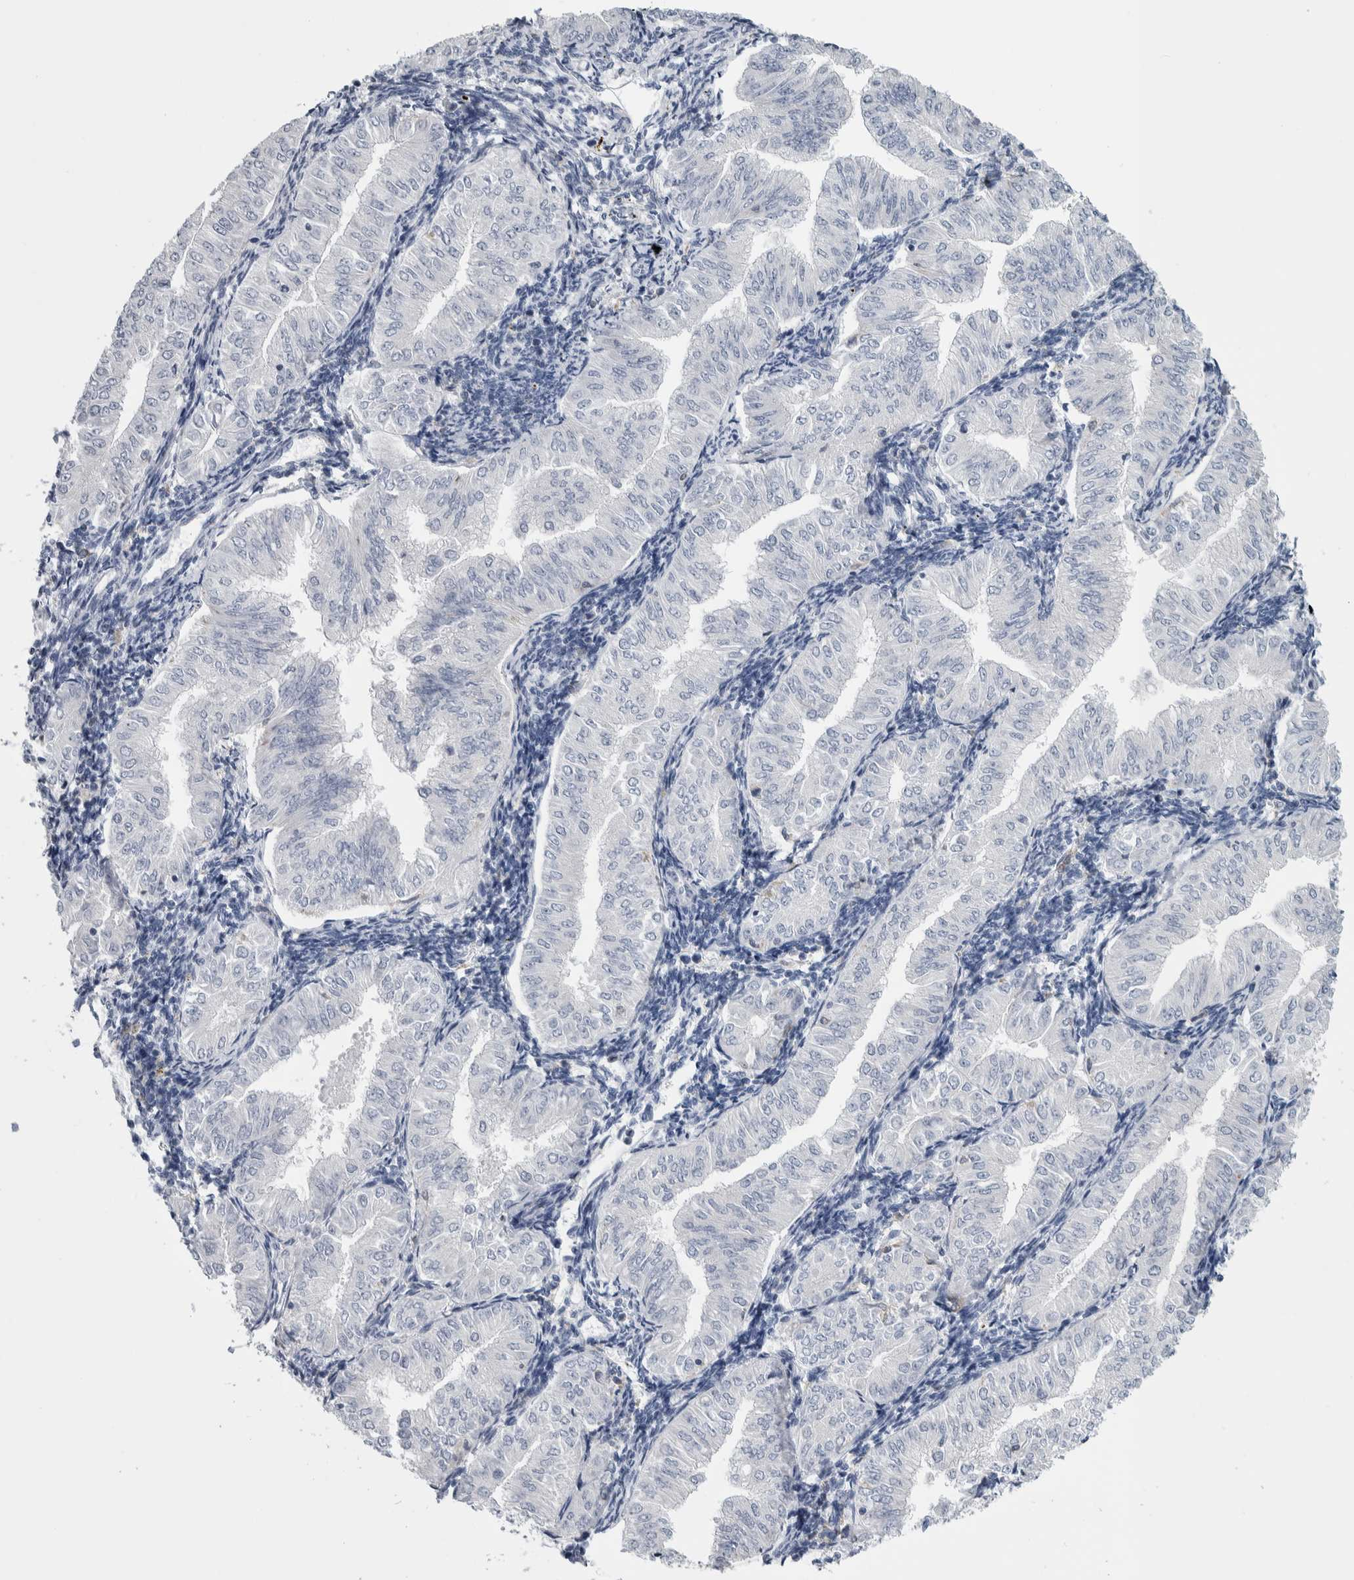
{"staining": {"intensity": "negative", "quantity": "none", "location": "none"}, "tissue": "endometrial cancer", "cell_type": "Tumor cells", "image_type": "cancer", "snomed": [{"axis": "morphology", "description": "Normal tissue, NOS"}, {"axis": "morphology", "description": "Adenocarcinoma, NOS"}, {"axis": "topography", "description": "Endometrium"}], "caption": "Tumor cells are negative for protein expression in human endometrial cancer.", "gene": "SKAP2", "patient": {"sex": "female", "age": 53}}